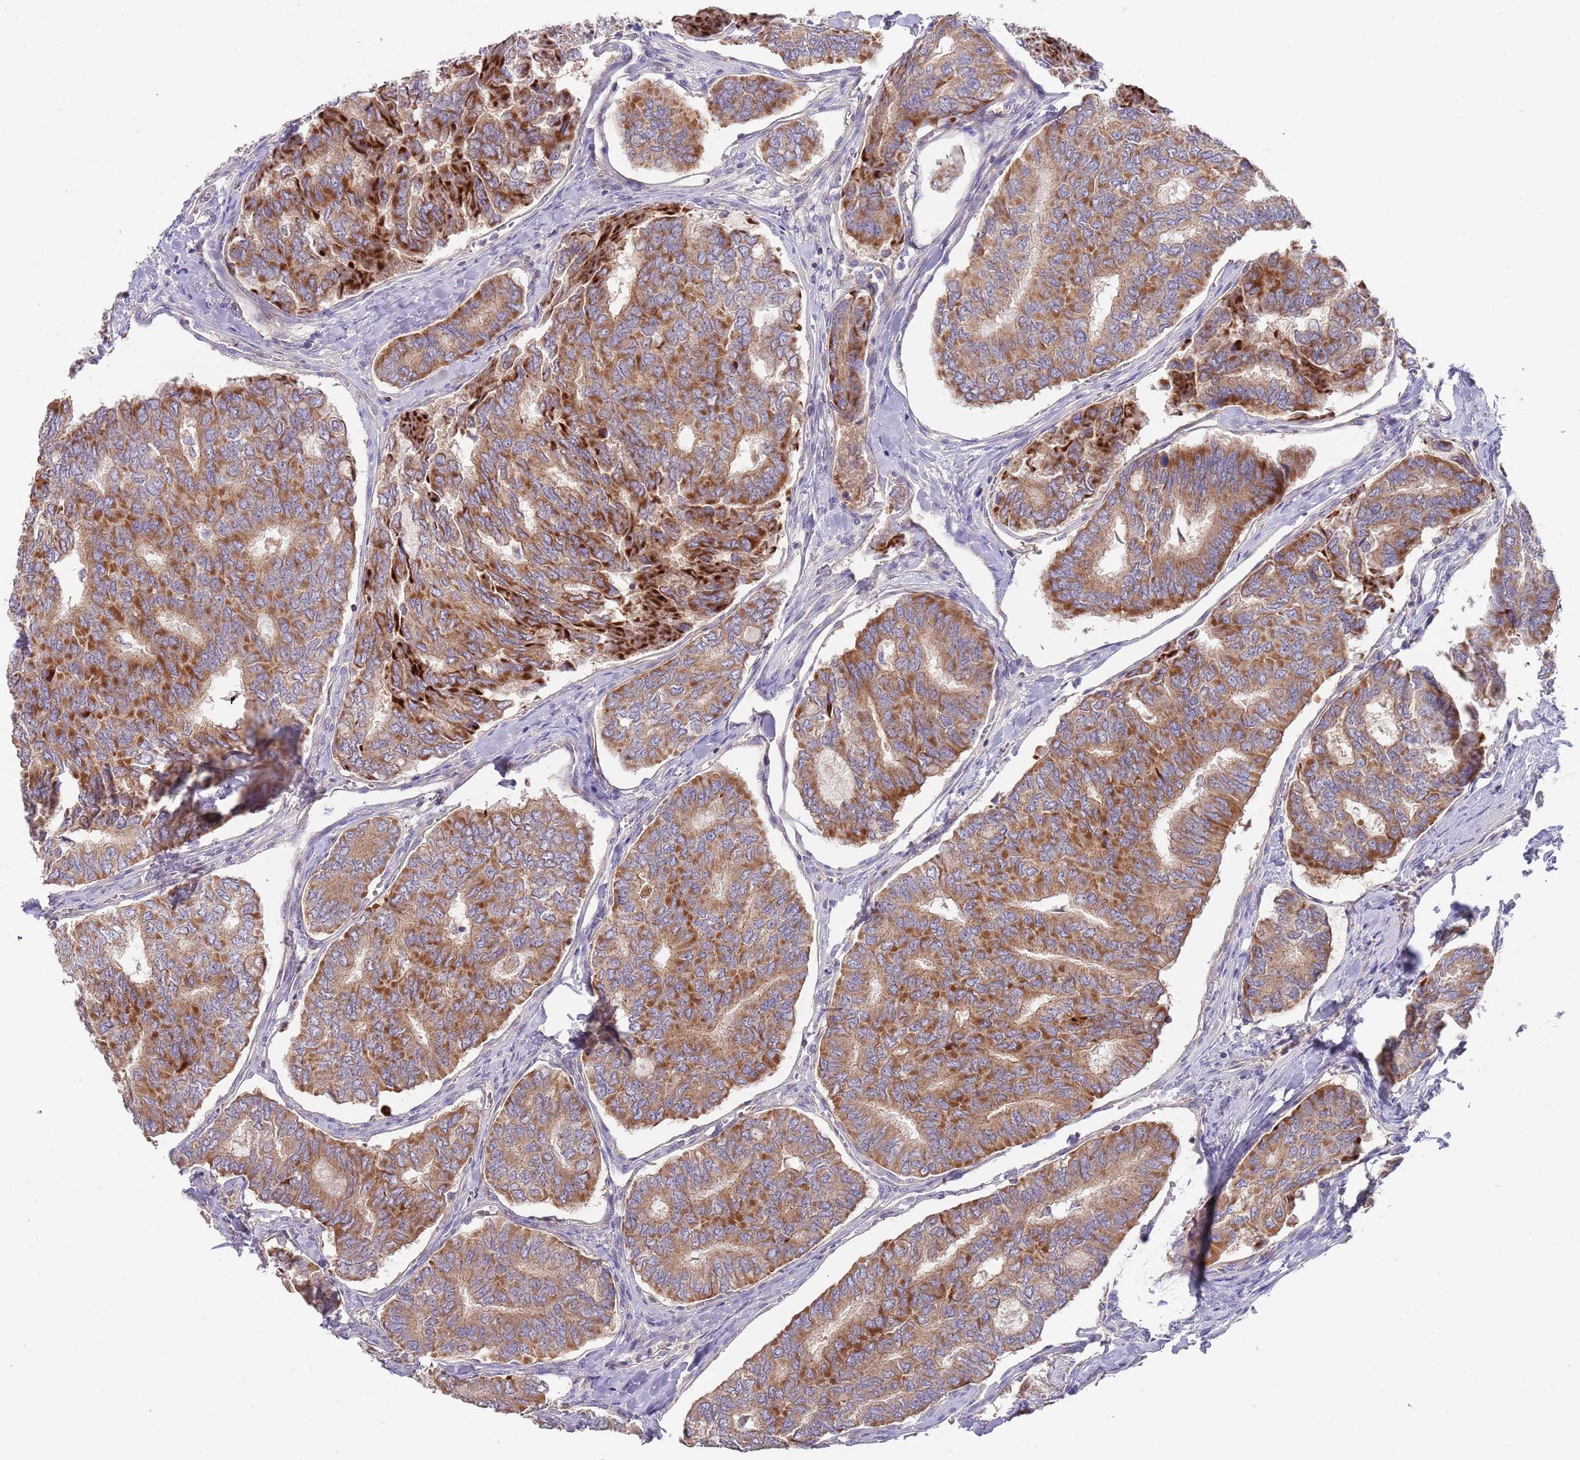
{"staining": {"intensity": "moderate", "quantity": ">75%", "location": "cytoplasmic/membranous"}, "tissue": "thyroid cancer", "cell_type": "Tumor cells", "image_type": "cancer", "snomed": [{"axis": "morphology", "description": "Papillary adenocarcinoma, NOS"}, {"axis": "topography", "description": "Thyroid gland"}], "caption": "This is a photomicrograph of immunohistochemistry (IHC) staining of thyroid cancer, which shows moderate staining in the cytoplasmic/membranous of tumor cells.", "gene": "ABCC10", "patient": {"sex": "female", "age": 35}}